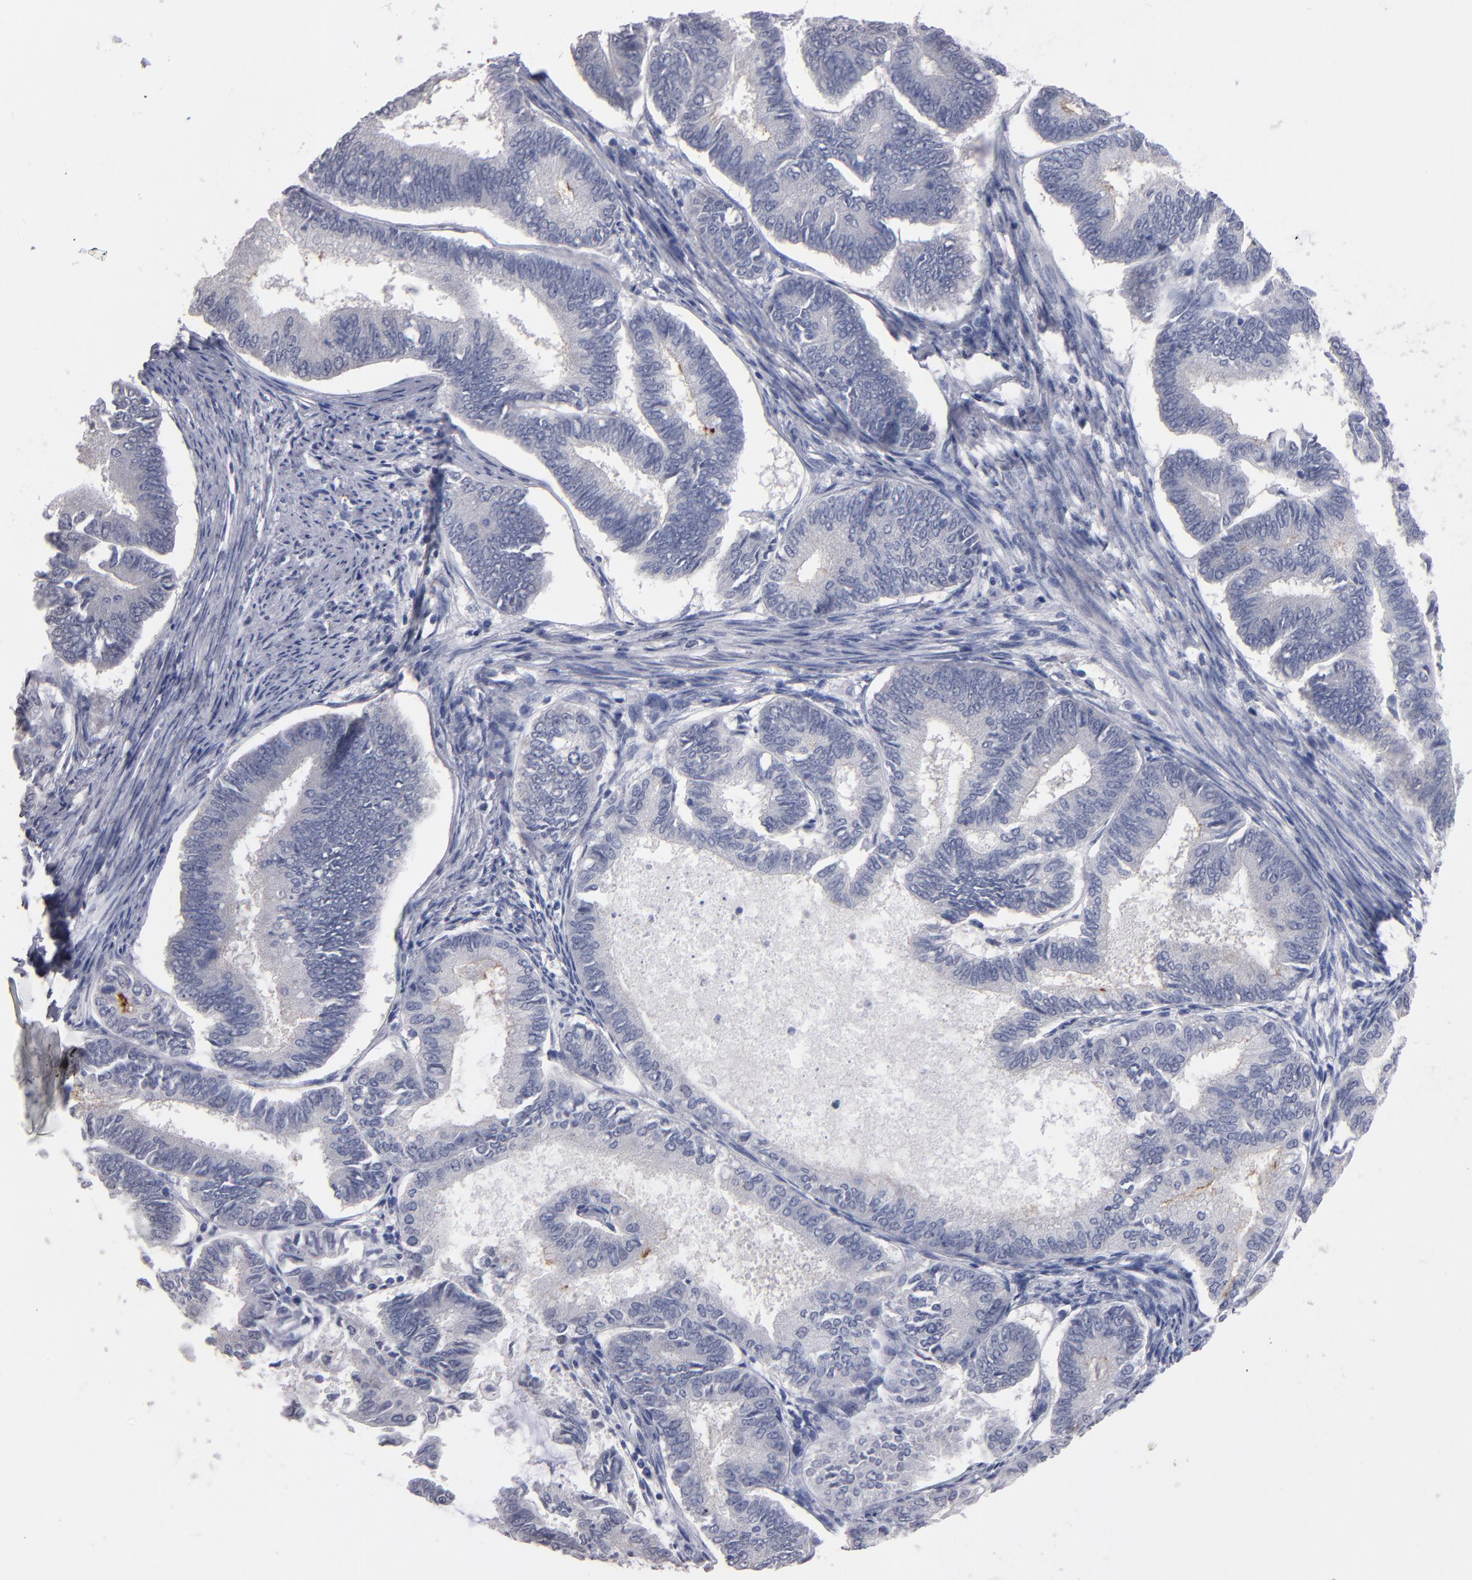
{"staining": {"intensity": "negative", "quantity": "none", "location": "none"}, "tissue": "endometrial cancer", "cell_type": "Tumor cells", "image_type": "cancer", "snomed": [{"axis": "morphology", "description": "Adenocarcinoma, NOS"}, {"axis": "topography", "description": "Endometrium"}], "caption": "There is no significant positivity in tumor cells of endometrial cancer (adenocarcinoma). (DAB (3,3'-diaminobenzidine) immunohistochemistry (IHC) visualized using brightfield microscopy, high magnification).", "gene": "MN1", "patient": {"sex": "female", "age": 86}}